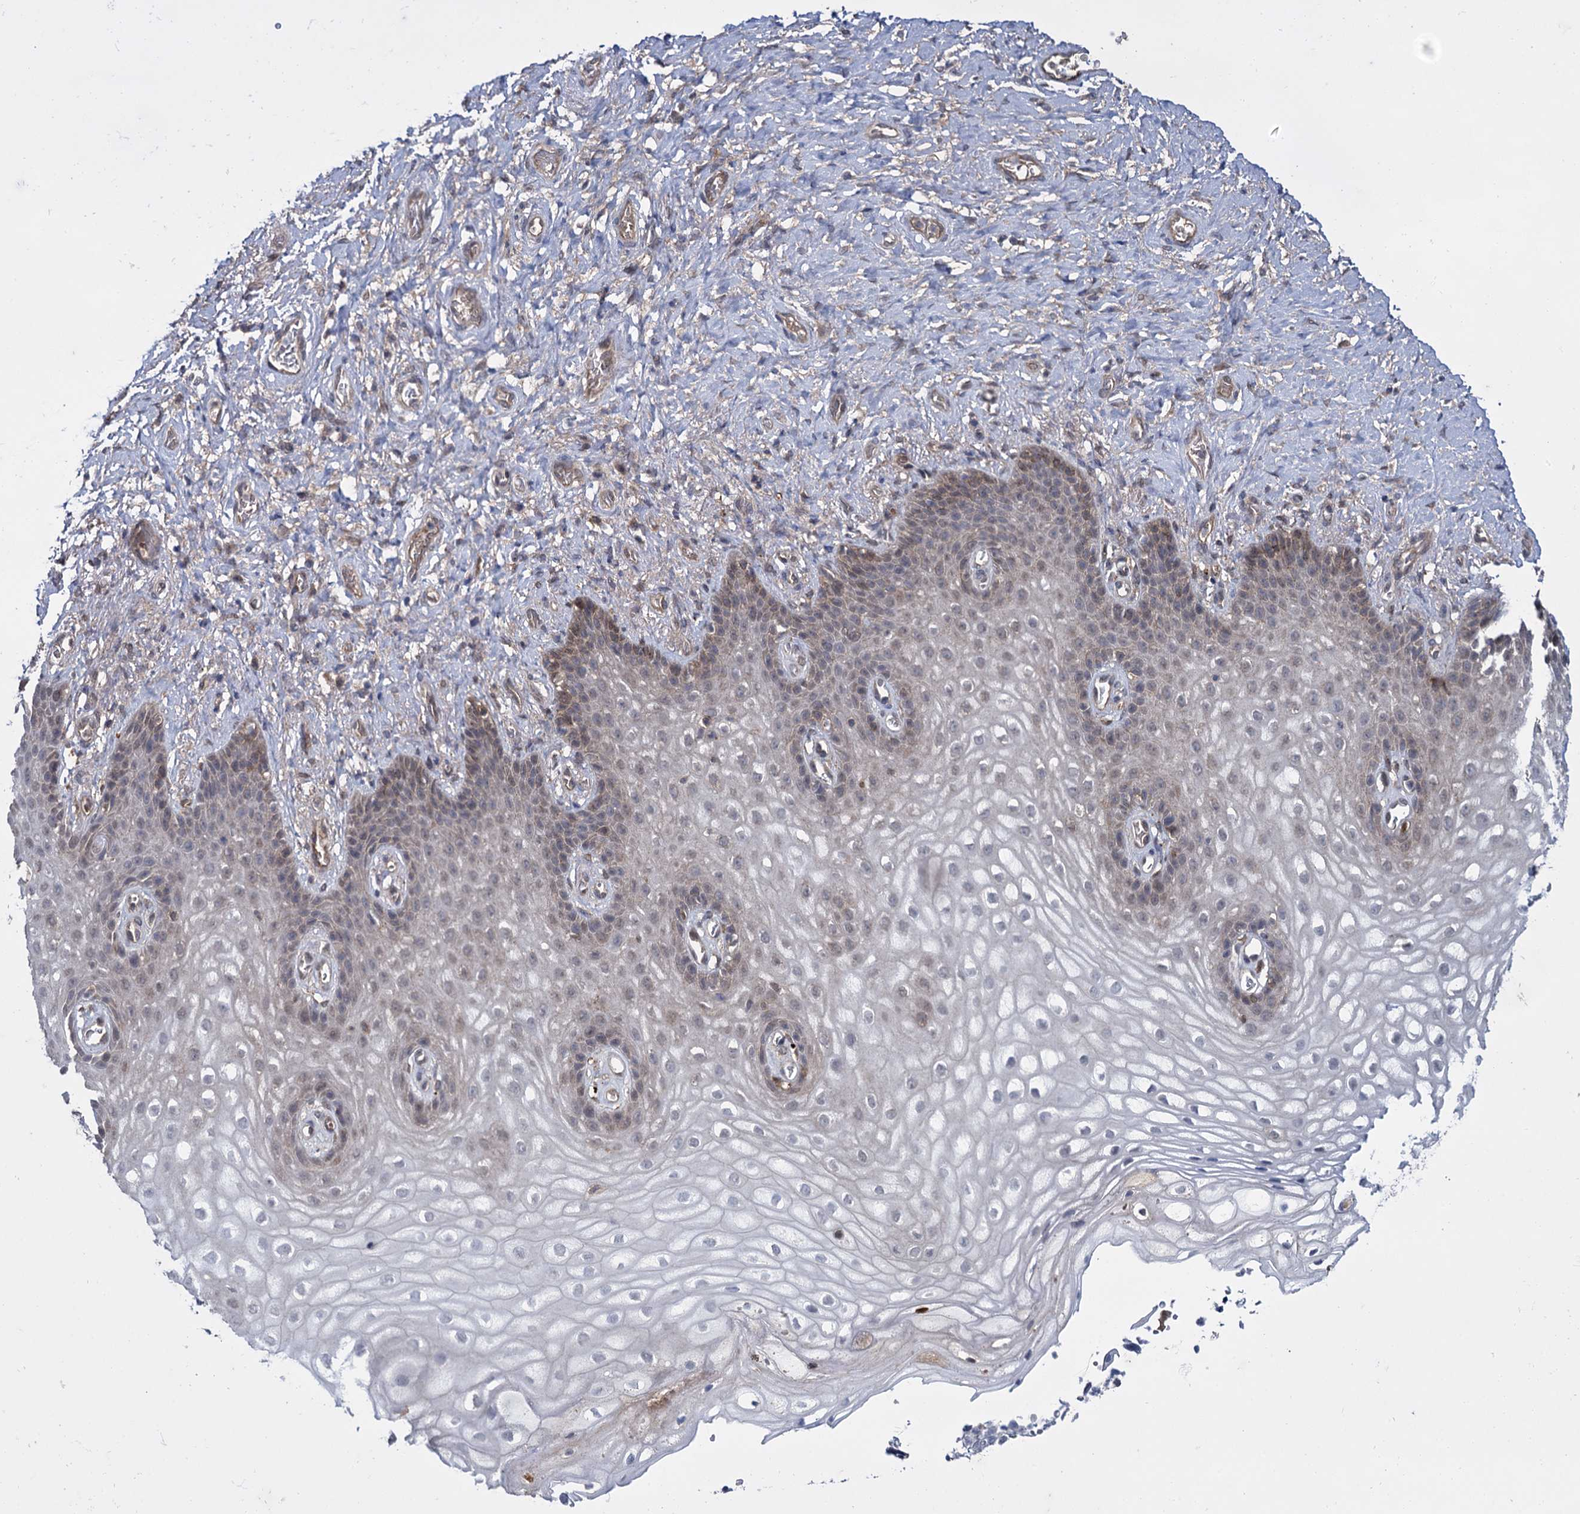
{"staining": {"intensity": "weak", "quantity": "<25%", "location": "cytoplasmic/membranous,nuclear"}, "tissue": "vagina", "cell_type": "Squamous epithelial cells", "image_type": "normal", "snomed": [{"axis": "morphology", "description": "Normal tissue, NOS"}, {"axis": "topography", "description": "Vagina"}], "caption": "Immunohistochemistry micrograph of benign vagina stained for a protein (brown), which displays no expression in squamous epithelial cells. (Immunohistochemistry, brightfield microscopy, high magnification).", "gene": "GLO1", "patient": {"sex": "female", "age": 60}}